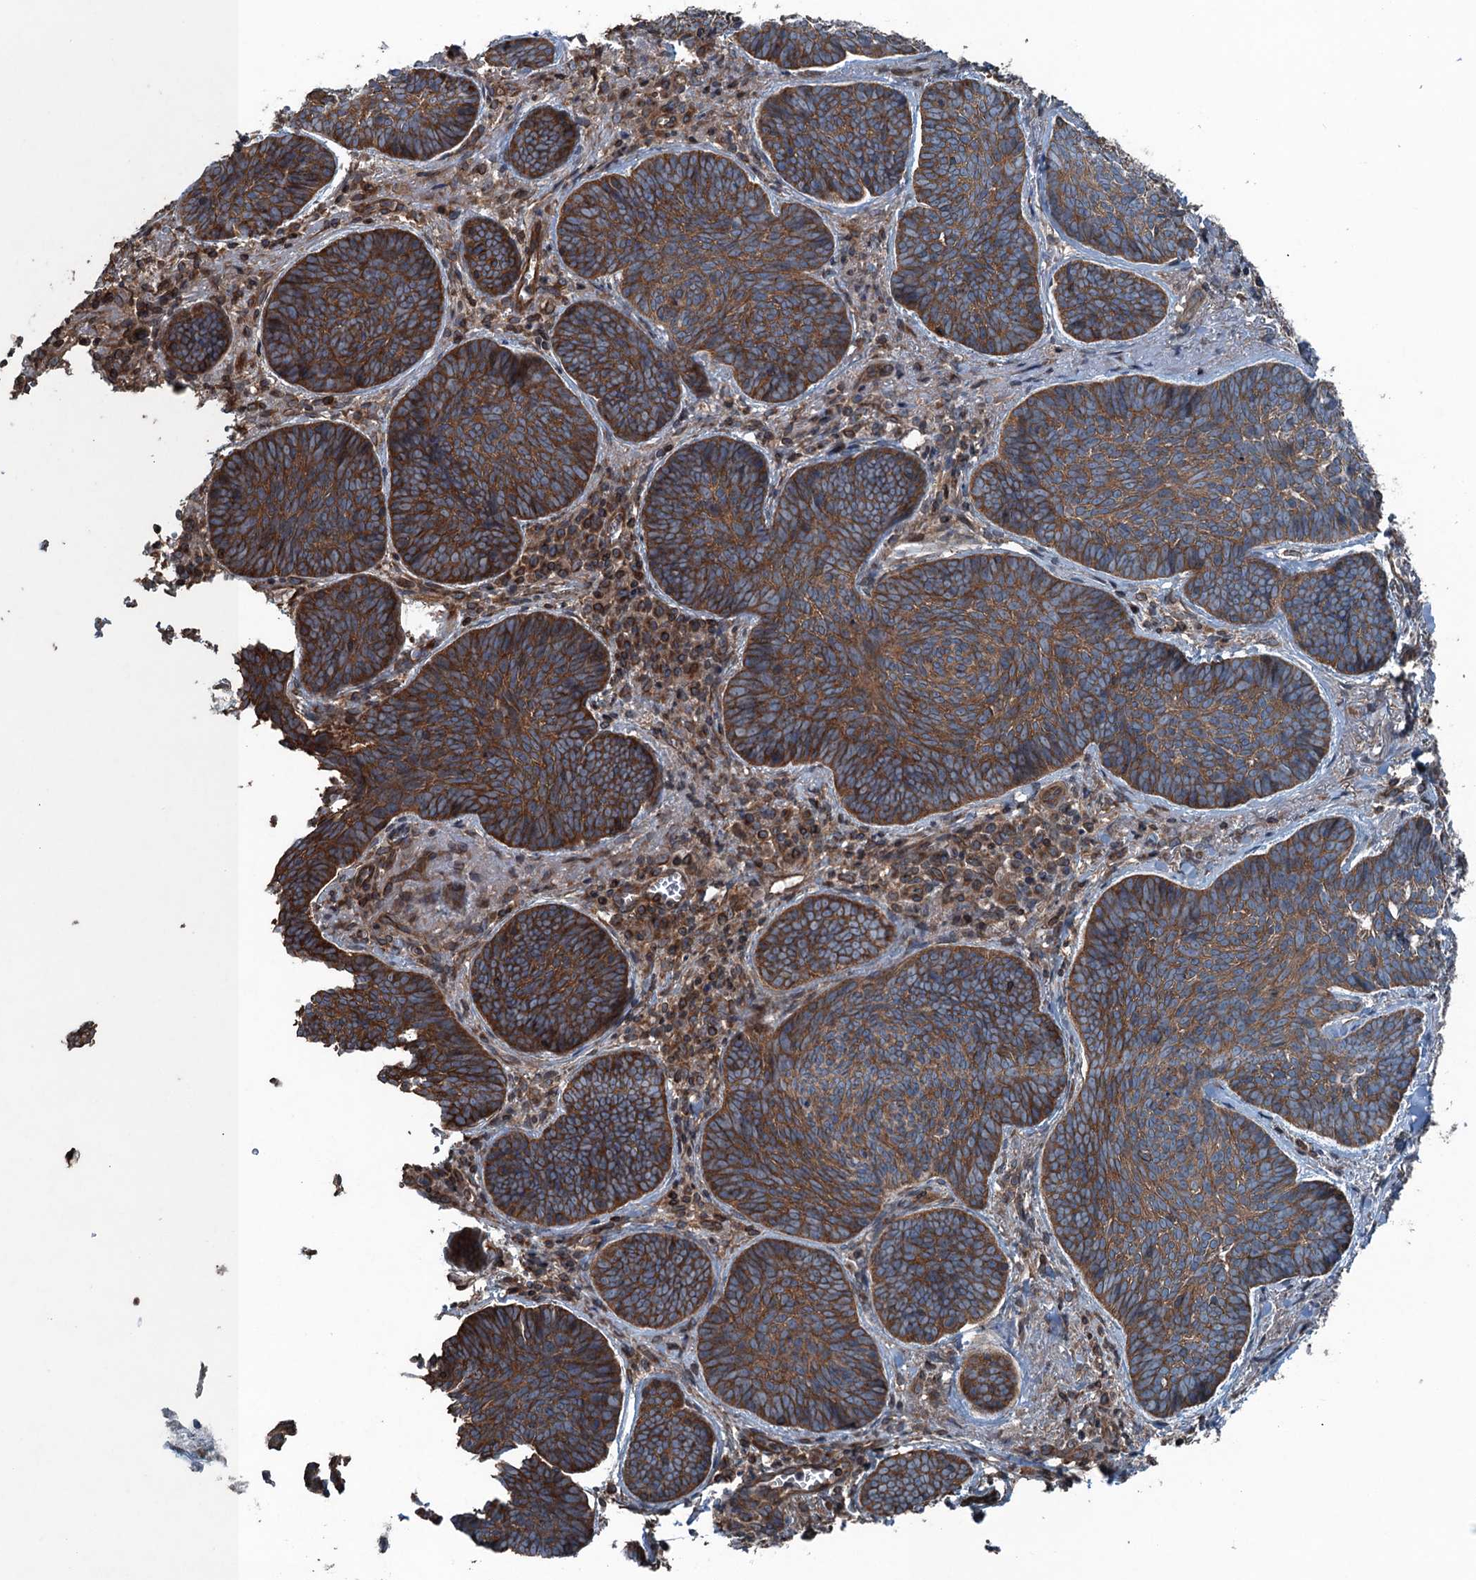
{"staining": {"intensity": "strong", "quantity": ">75%", "location": "cytoplasmic/membranous"}, "tissue": "skin cancer", "cell_type": "Tumor cells", "image_type": "cancer", "snomed": [{"axis": "morphology", "description": "Basal cell carcinoma"}, {"axis": "topography", "description": "Skin"}], "caption": "Human skin cancer (basal cell carcinoma) stained with a brown dye reveals strong cytoplasmic/membranous positive positivity in about >75% of tumor cells.", "gene": "TRAPPC8", "patient": {"sex": "female", "age": 74}}